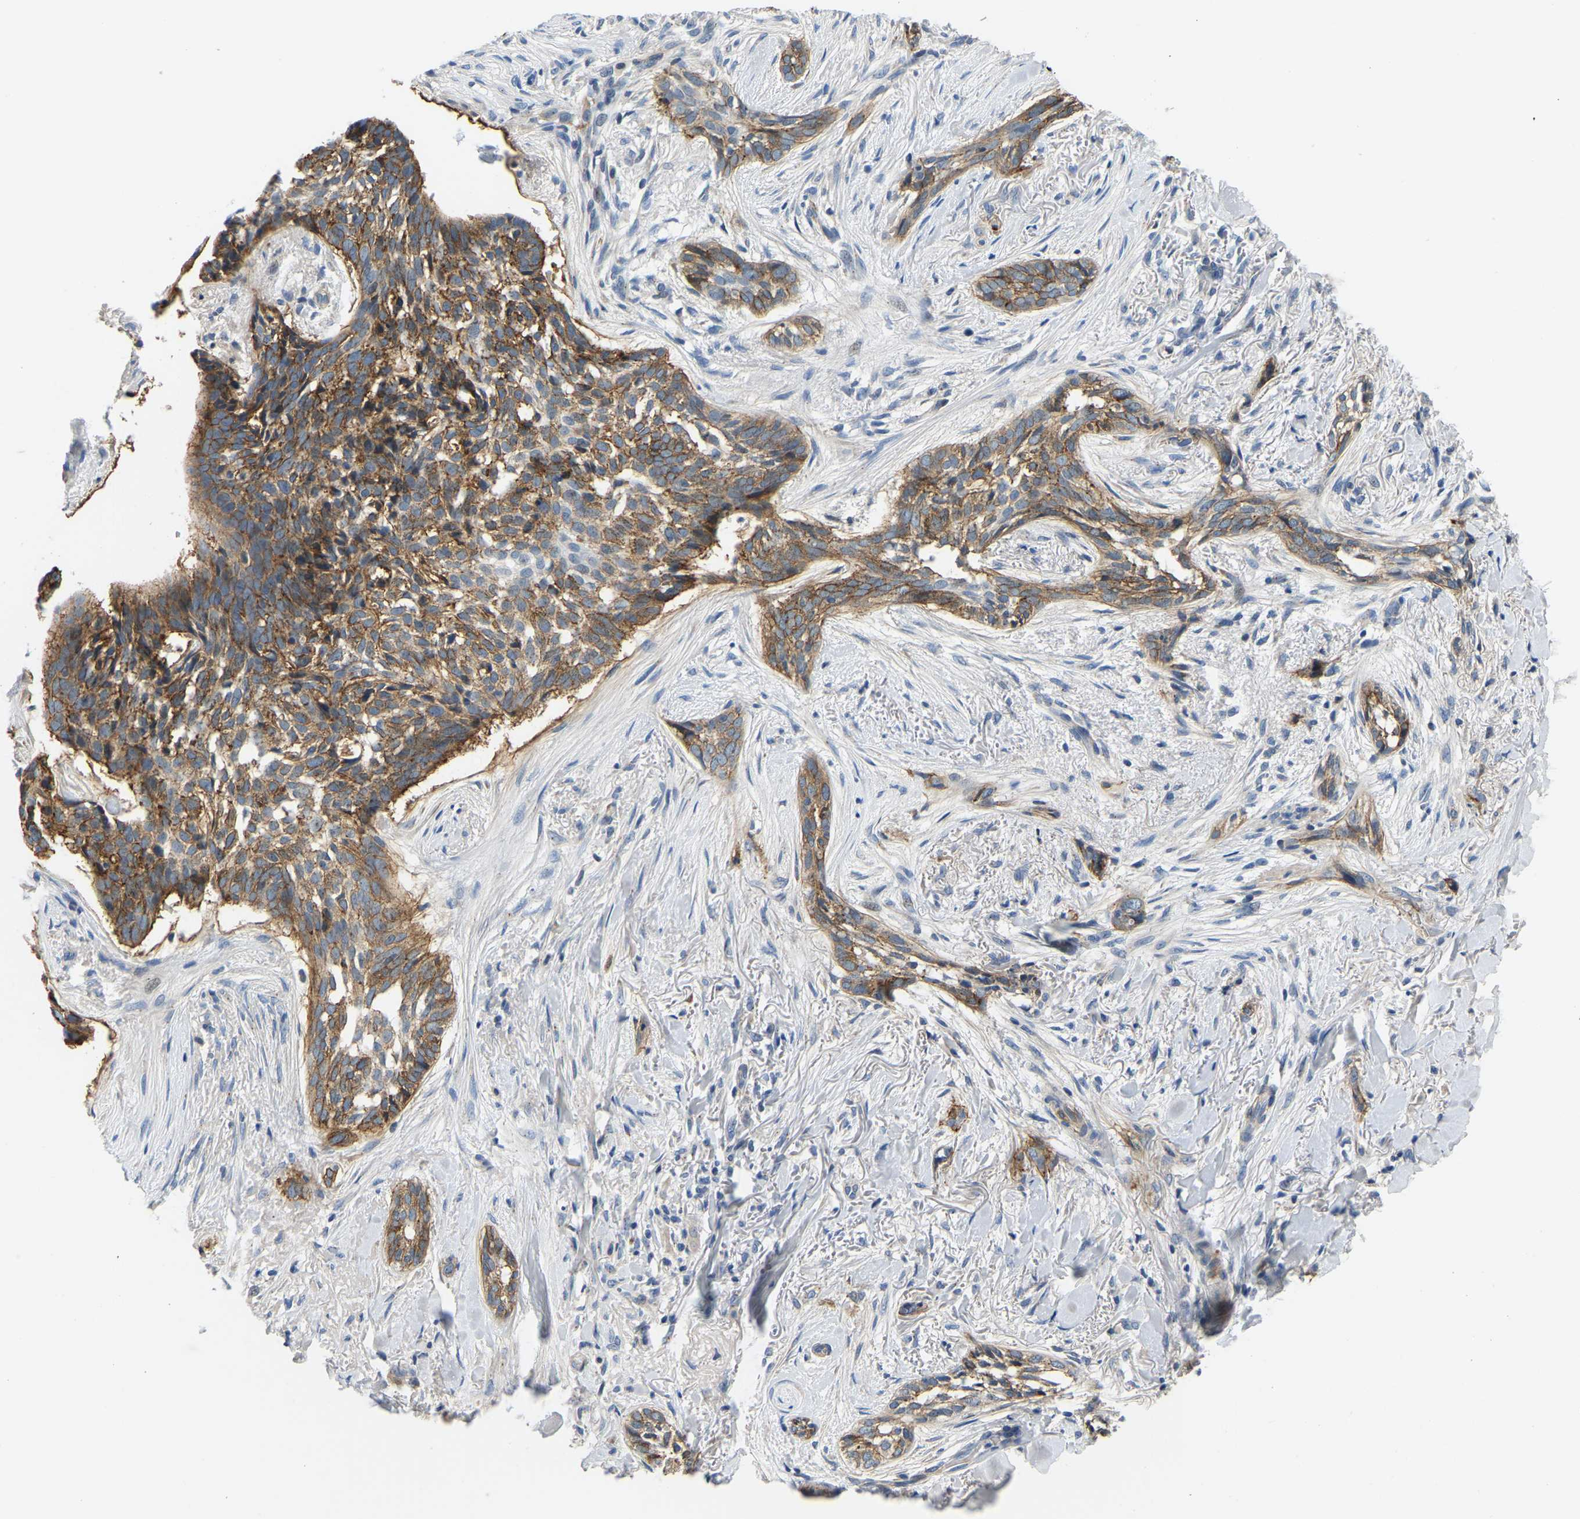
{"staining": {"intensity": "moderate", "quantity": ">75%", "location": "cytoplasmic/membranous"}, "tissue": "skin cancer", "cell_type": "Tumor cells", "image_type": "cancer", "snomed": [{"axis": "morphology", "description": "Basal cell carcinoma"}, {"axis": "topography", "description": "Skin"}], "caption": "Basal cell carcinoma (skin) tissue displays moderate cytoplasmic/membranous positivity in approximately >75% of tumor cells", "gene": "LIAS", "patient": {"sex": "female", "age": 88}}